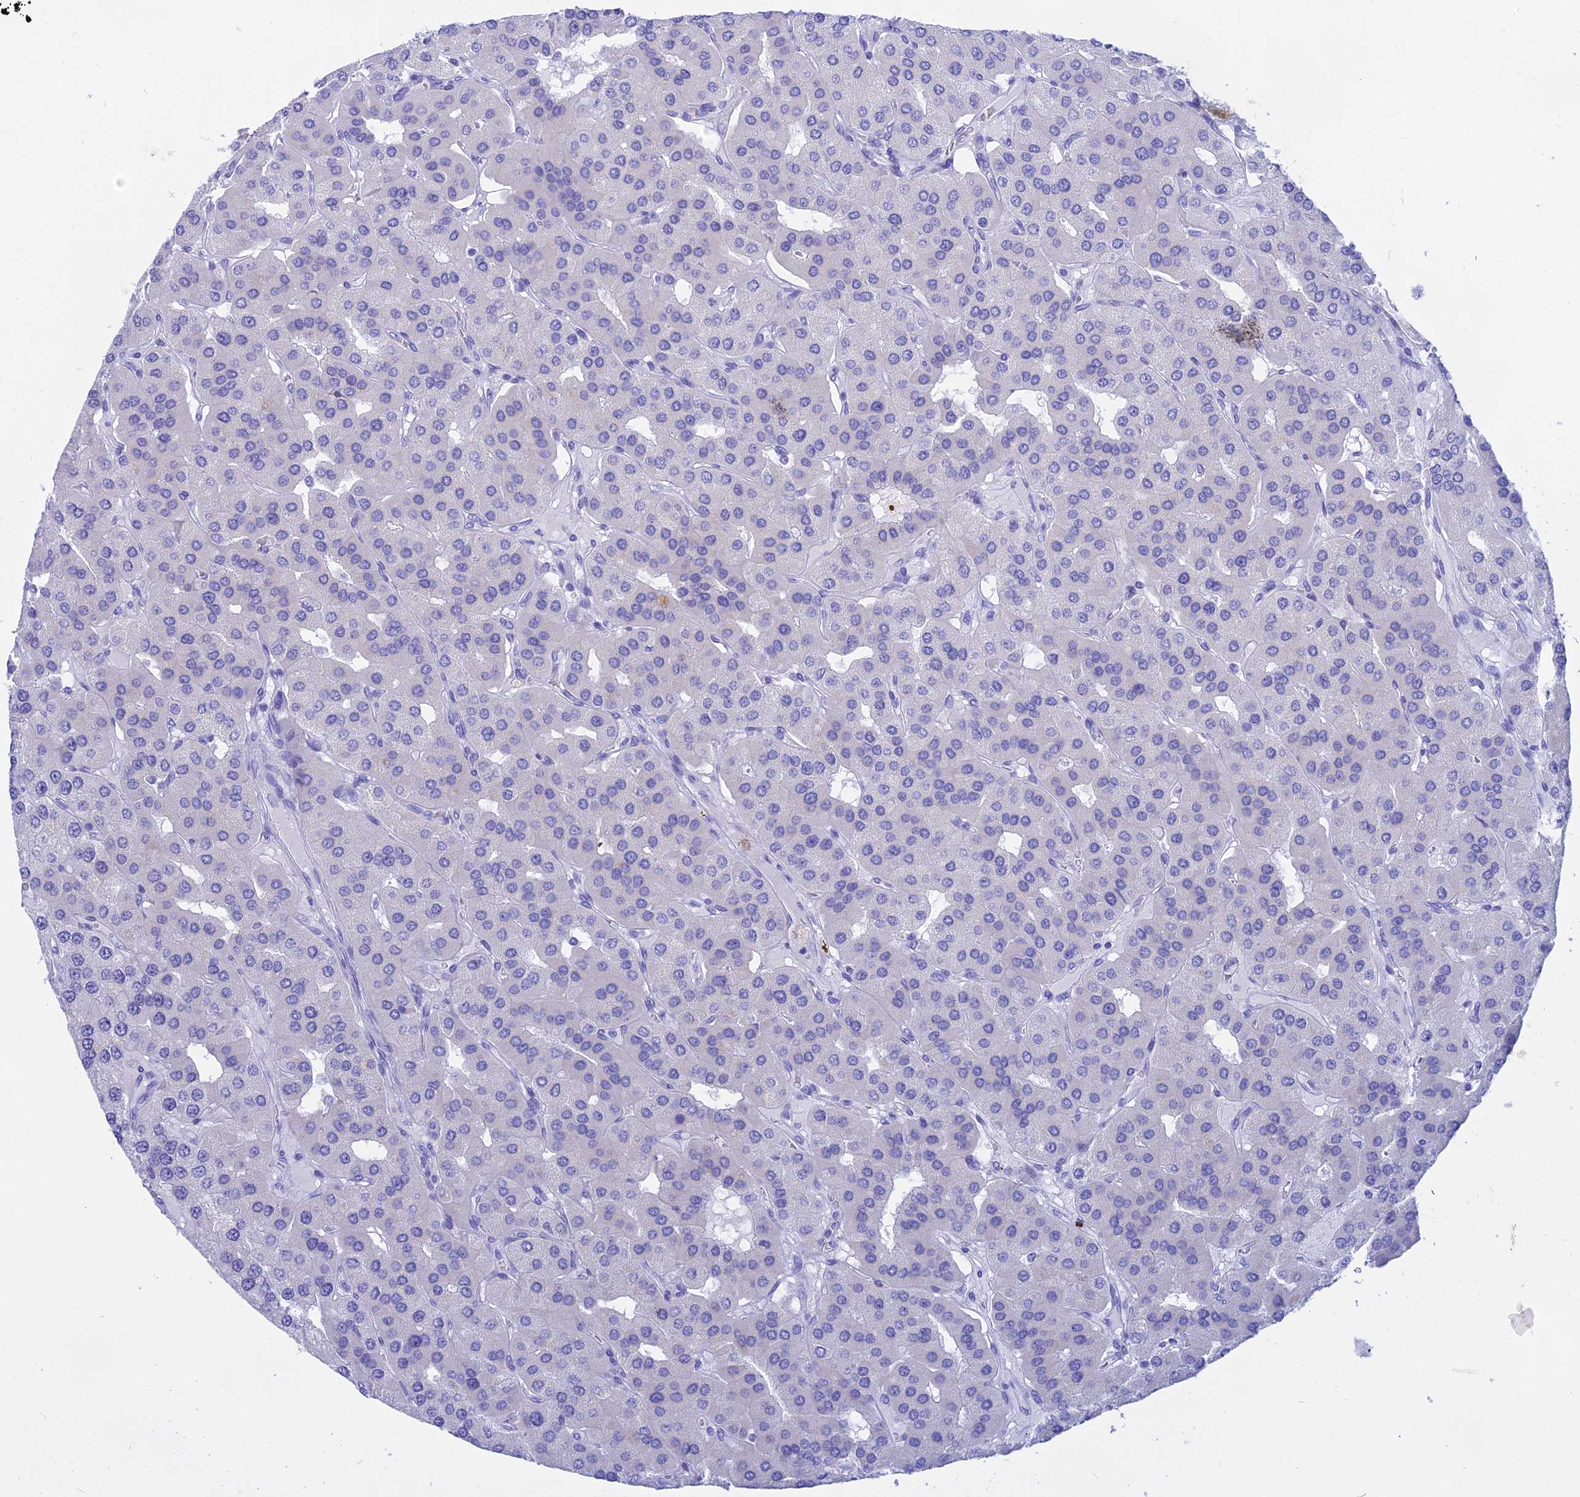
{"staining": {"intensity": "negative", "quantity": "none", "location": "none"}, "tissue": "parathyroid gland", "cell_type": "Glandular cells", "image_type": "normal", "snomed": [{"axis": "morphology", "description": "Normal tissue, NOS"}, {"axis": "morphology", "description": "Adenoma, NOS"}, {"axis": "topography", "description": "Parathyroid gland"}], "caption": "A photomicrograph of parathyroid gland stained for a protein demonstrates no brown staining in glandular cells. The staining was performed using DAB to visualize the protein expression in brown, while the nuclei were stained in blue with hematoxylin (Magnification: 20x).", "gene": "ISCA1", "patient": {"sex": "female", "age": 86}}